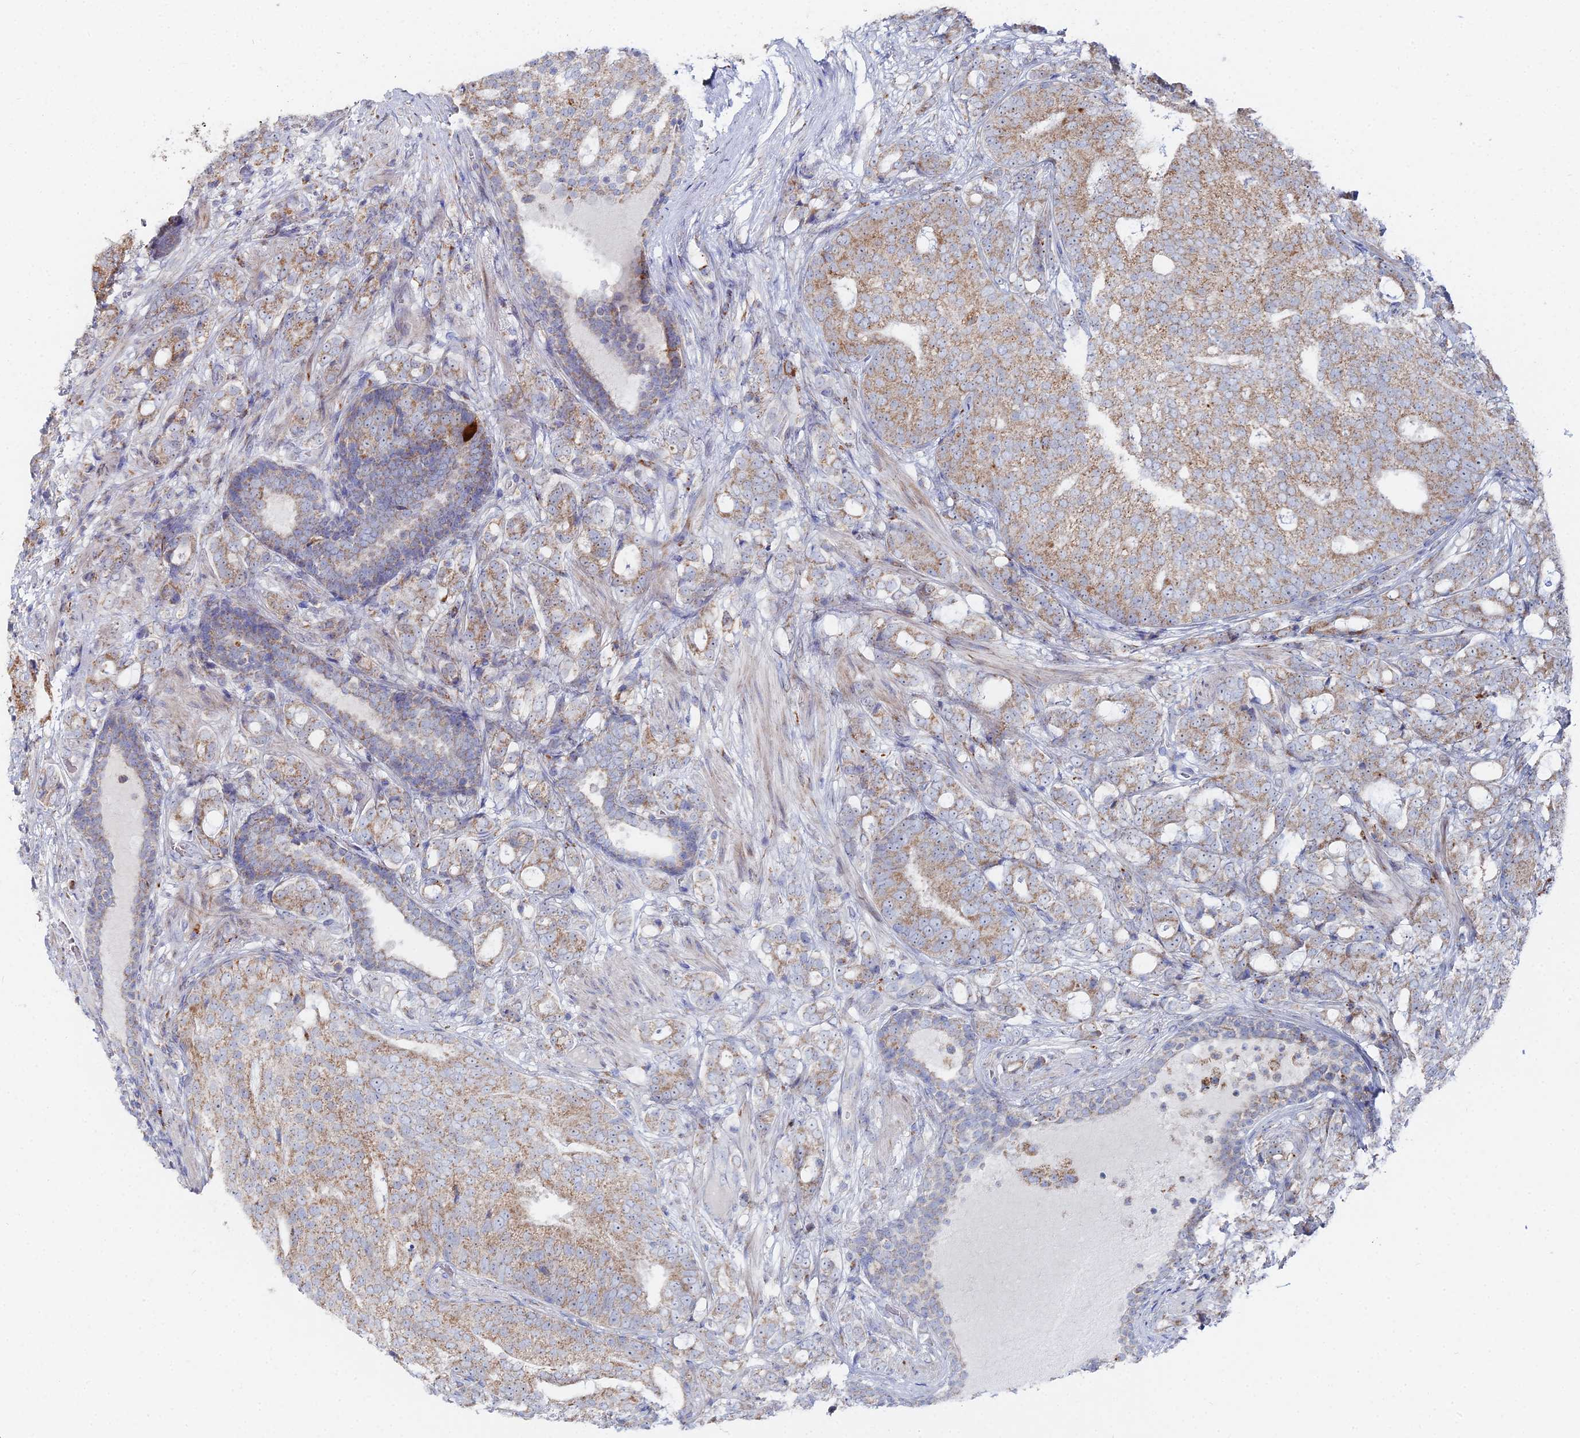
{"staining": {"intensity": "moderate", "quantity": ">75%", "location": "cytoplasmic/membranous"}, "tissue": "prostate cancer", "cell_type": "Tumor cells", "image_type": "cancer", "snomed": [{"axis": "morphology", "description": "Adenocarcinoma, High grade"}, {"axis": "topography", "description": "Prostate"}], "caption": "High-grade adenocarcinoma (prostate) tissue shows moderate cytoplasmic/membranous expression in about >75% of tumor cells", "gene": "MPC1", "patient": {"sex": "male", "age": 67}}